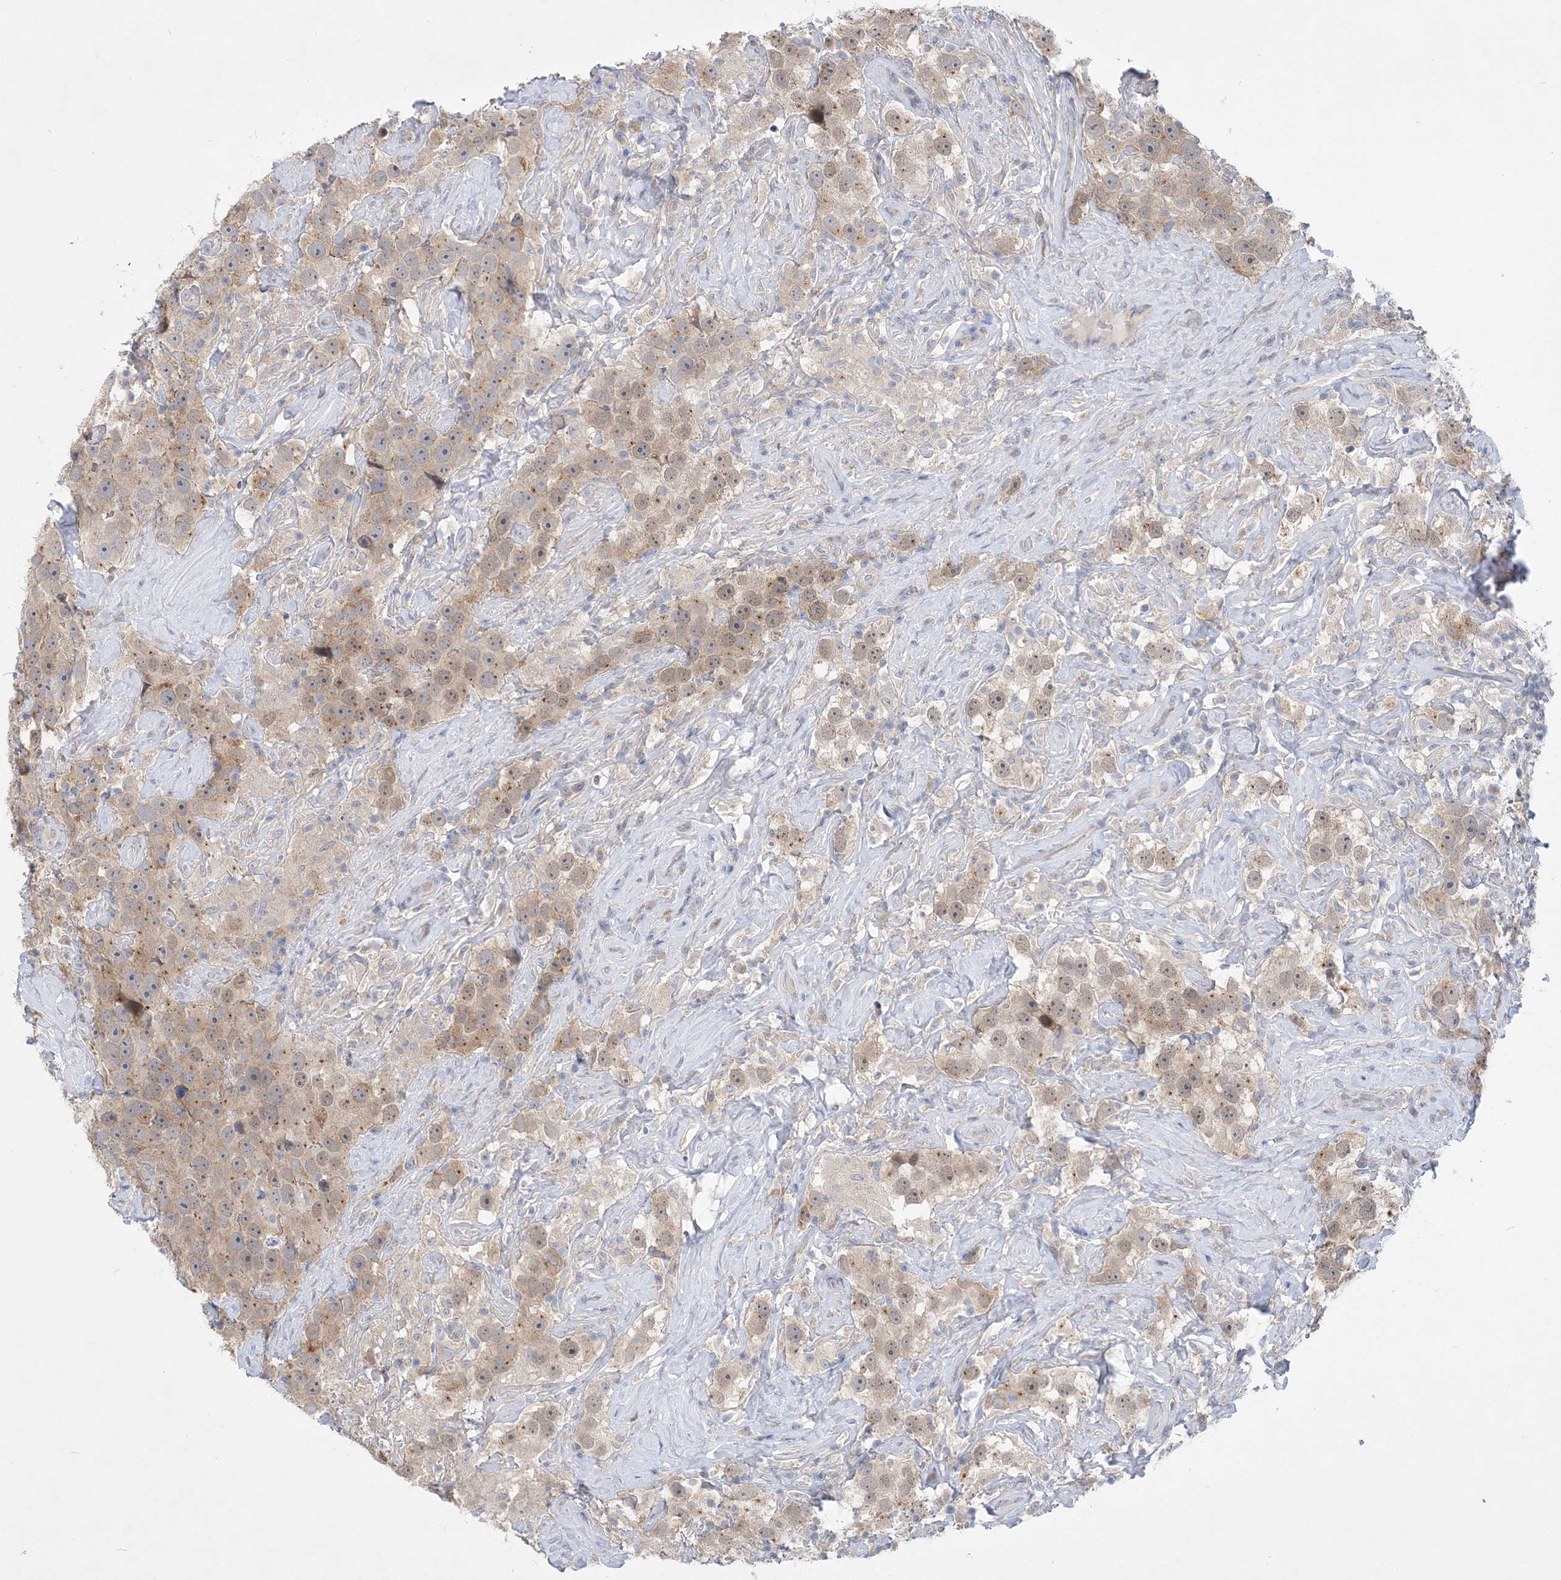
{"staining": {"intensity": "weak", "quantity": "<25%", "location": "cytoplasmic/membranous,nuclear"}, "tissue": "testis cancer", "cell_type": "Tumor cells", "image_type": "cancer", "snomed": [{"axis": "morphology", "description": "Seminoma, NOS"}, {"axis": "topography", "description": "Testis"}], "caption": "DAB immunohistochemical staining of human testis cancer (seminoma) demonstrates no significant expression in tumor cells.", "gene": "ANKRD35", "patient": {"sex": "male", "age": 49}}